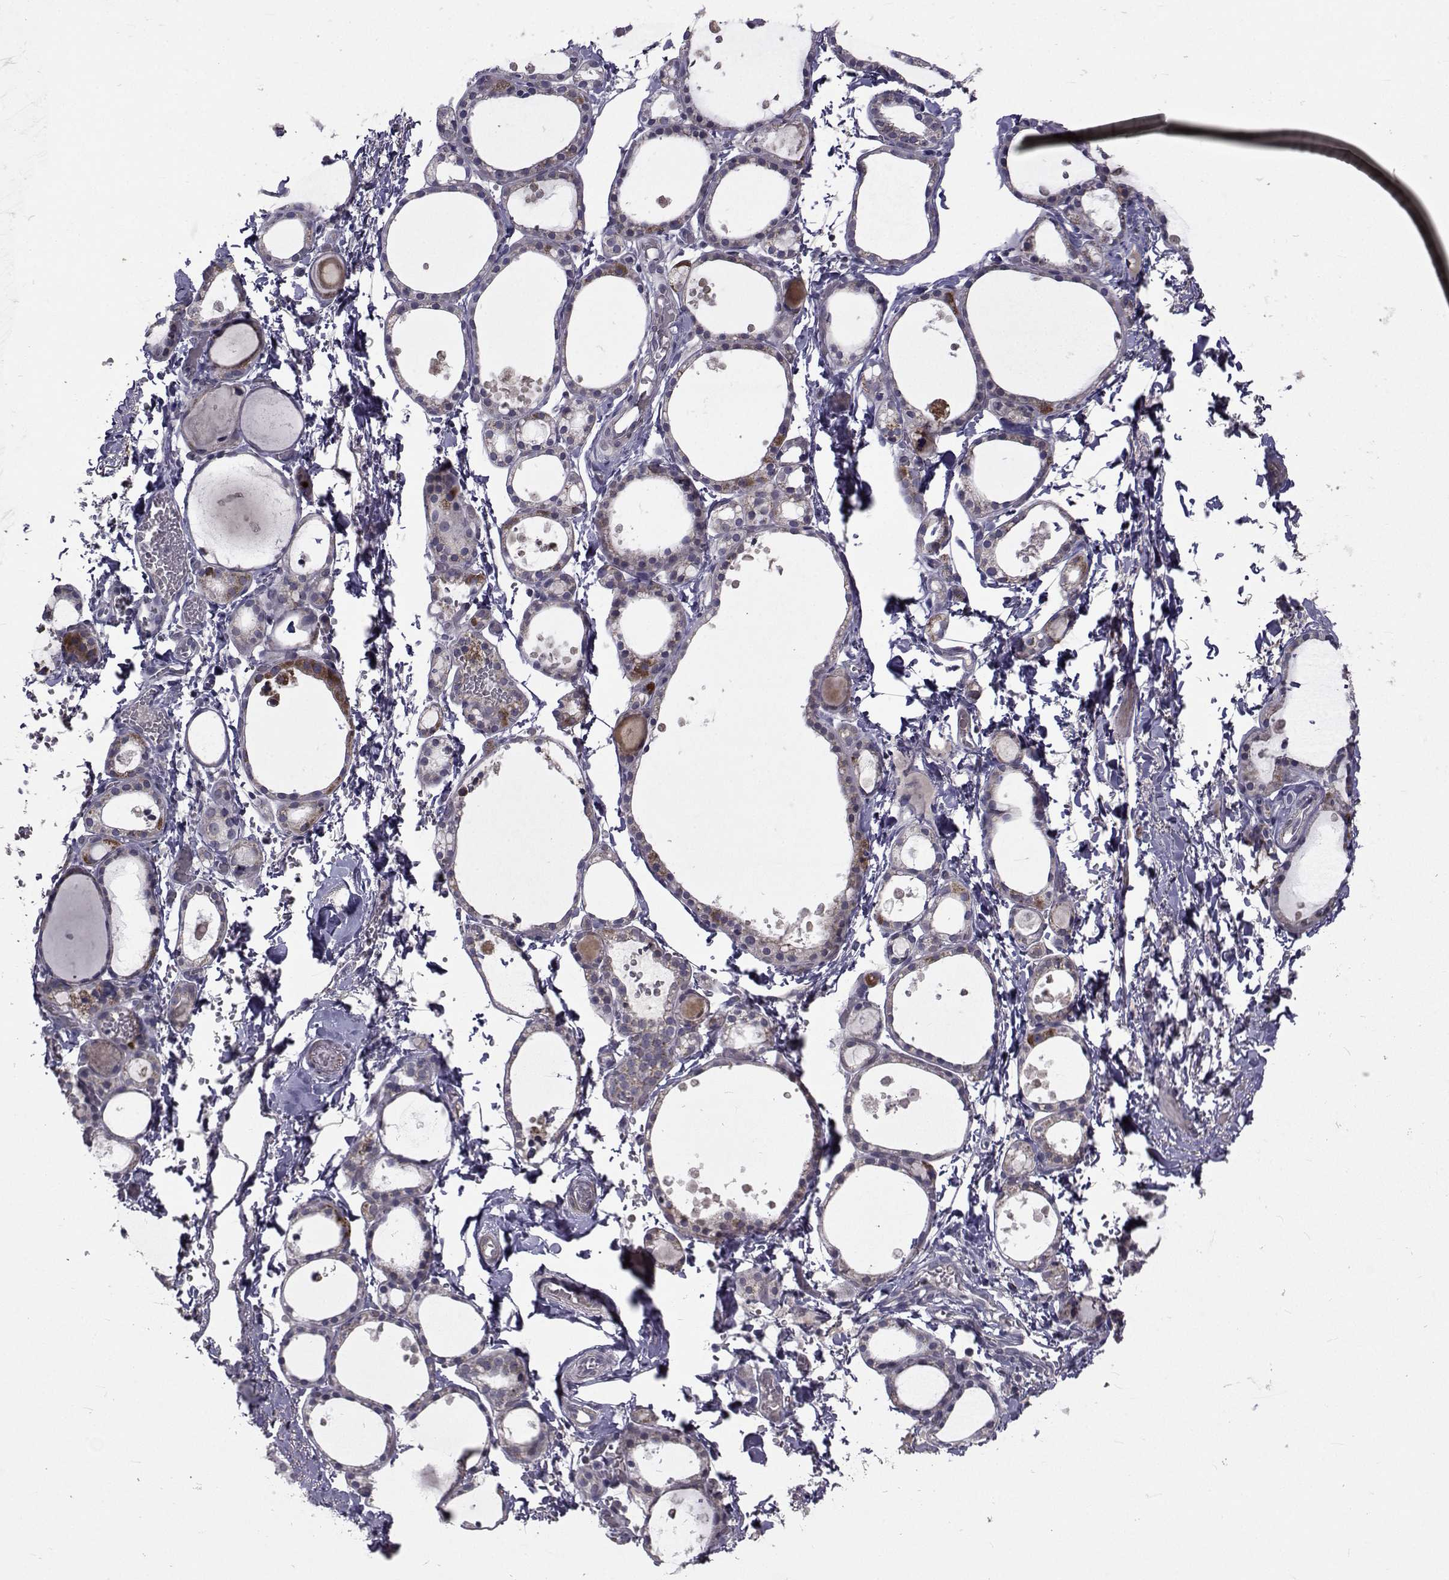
{"staining": {"intensity": "negative", "quantity": "none", "location": "none"}, "tissue": "thyroid gland", "cell_type": "Glandular cells", "image_type": "normal", "snomed": [{"axis": "morphology", "description": "Normal tissue, NOS"}, {"axis": "topography", "description": "Thyroid gland"}], "caption": "Normal thyroid gland was stained to show a protein in brown. There is no significant expression in glandular cells. Brightfield microscopy of IHC stained with DAB (brown) and hematoxylin (blue), captured at high magnification.", "gene": "FDXR", "patient": {"sex": "male", "age": 68}}